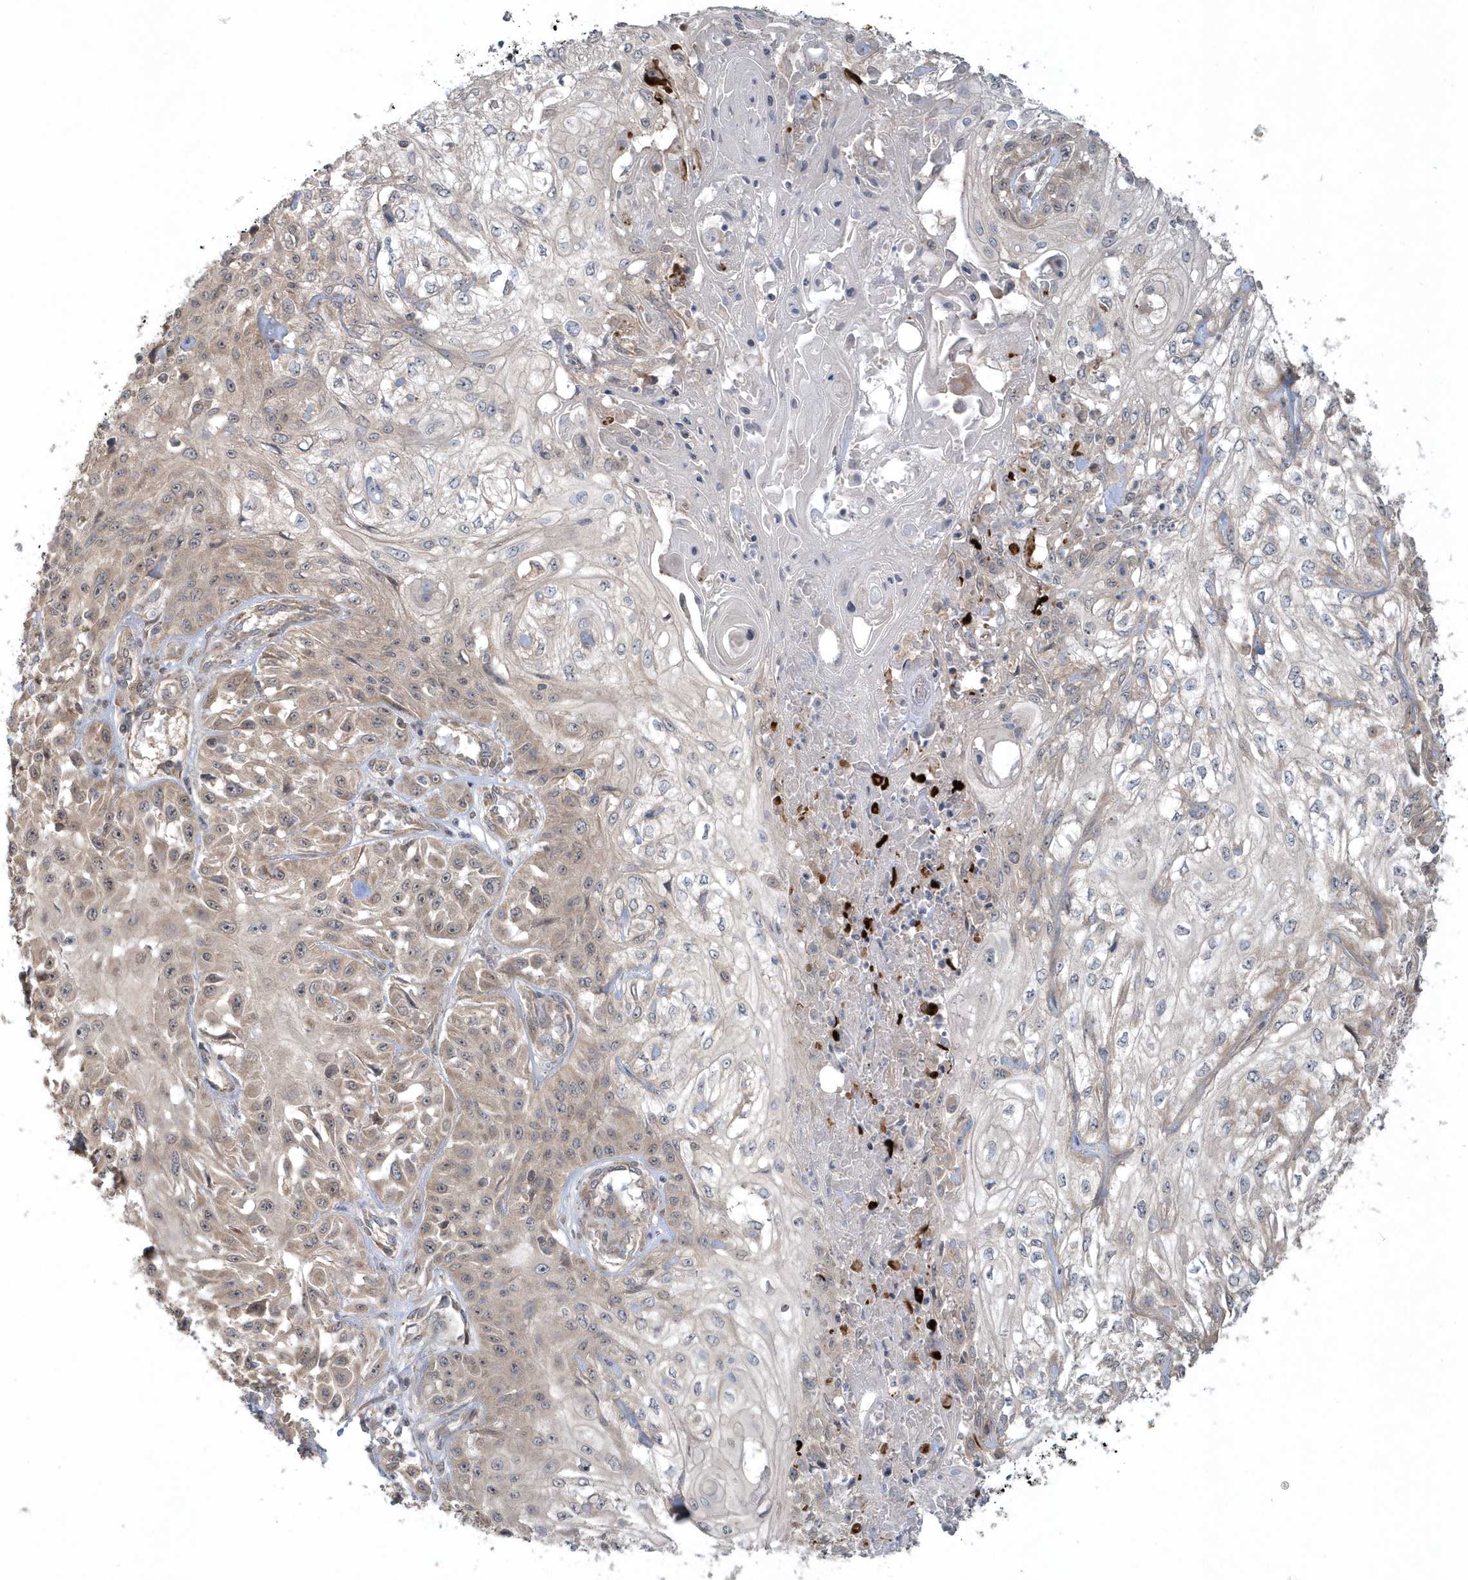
{"staining": {"intensity": "weak", "quantity": "25%-75%", "location": "cytoplasmic/membranous"}, "tissue": "skin cancer", "cell_type": "Tumor cells", "image_type": "cancer", "snomed": [{"axis": "morphology", "description": "Squamous cell carcinoma, NOS"}, {"axis": "morphology", "description": "Squamous cell carcinoma, metastatic, NOS"}, {"axis": "topography", "description": "Skin"}, {"axis": "topography", "description": "Lymph node"}], "caption": "Skin cancer (squamous cell carcinoma) stained with a brown dye shows weak cytoplasmic/membranous positive staining in approximately 25%-75% of tumor cells.", "gene": "THG1L", "patient": {"sex": "male", "age": 75}}